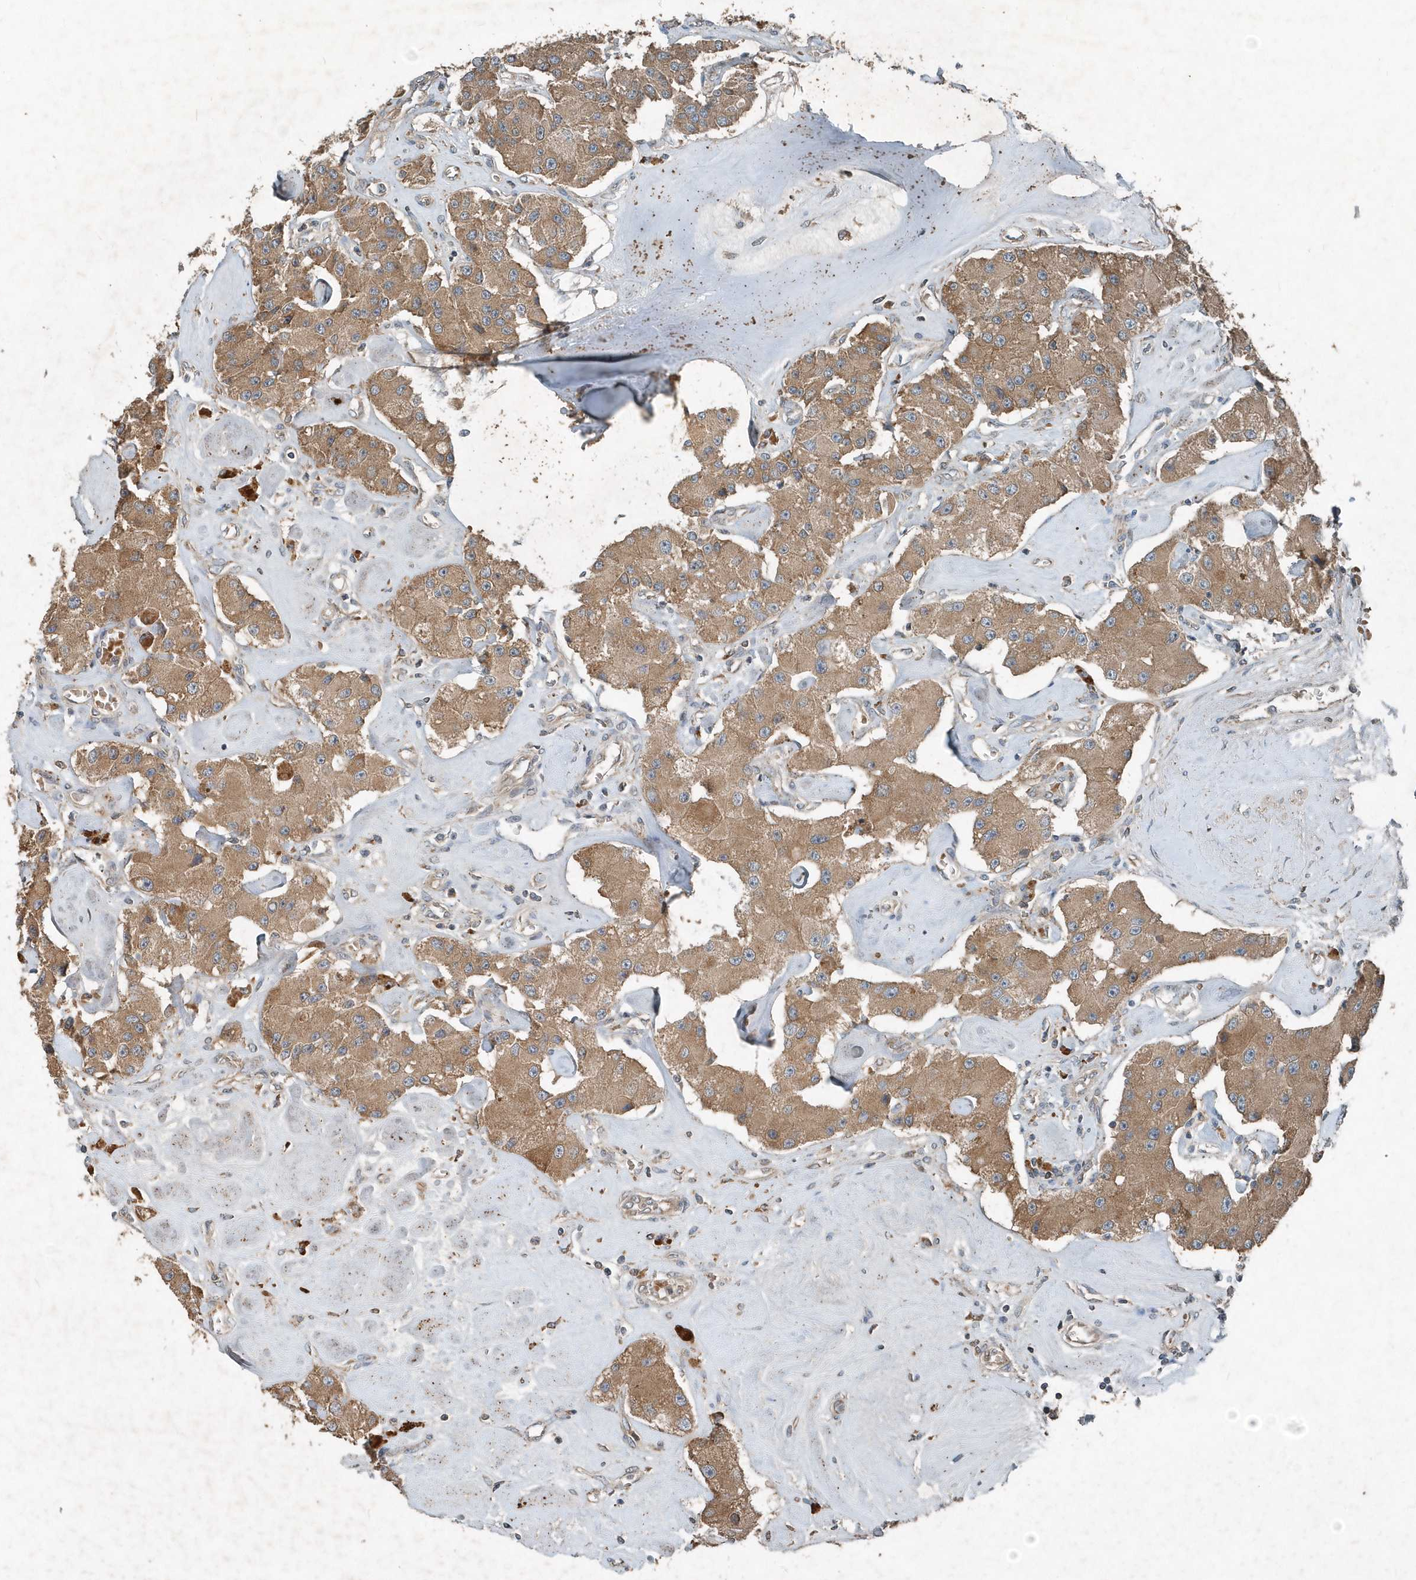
{"staining": {"intensity": "moderate", "quantity": ">75%", "location": "cytoplasmic/membranous"}, "tissue": "carcinoid", "cell_type": "Tumor cells", "image_type": "cancer", "snomed": [{"axis": "morphology", "description": "Carcinoid, malignant, NOS"}, {"axis": "topography", "description": "Pancreas"}], "caption": "Malignant carcinoid stained for a protein reveals moderate cytoplasmic/membranous positivity in tumor cells.", "gene": "SCFD2", "patient": {"sex": "male", "age": 41}}